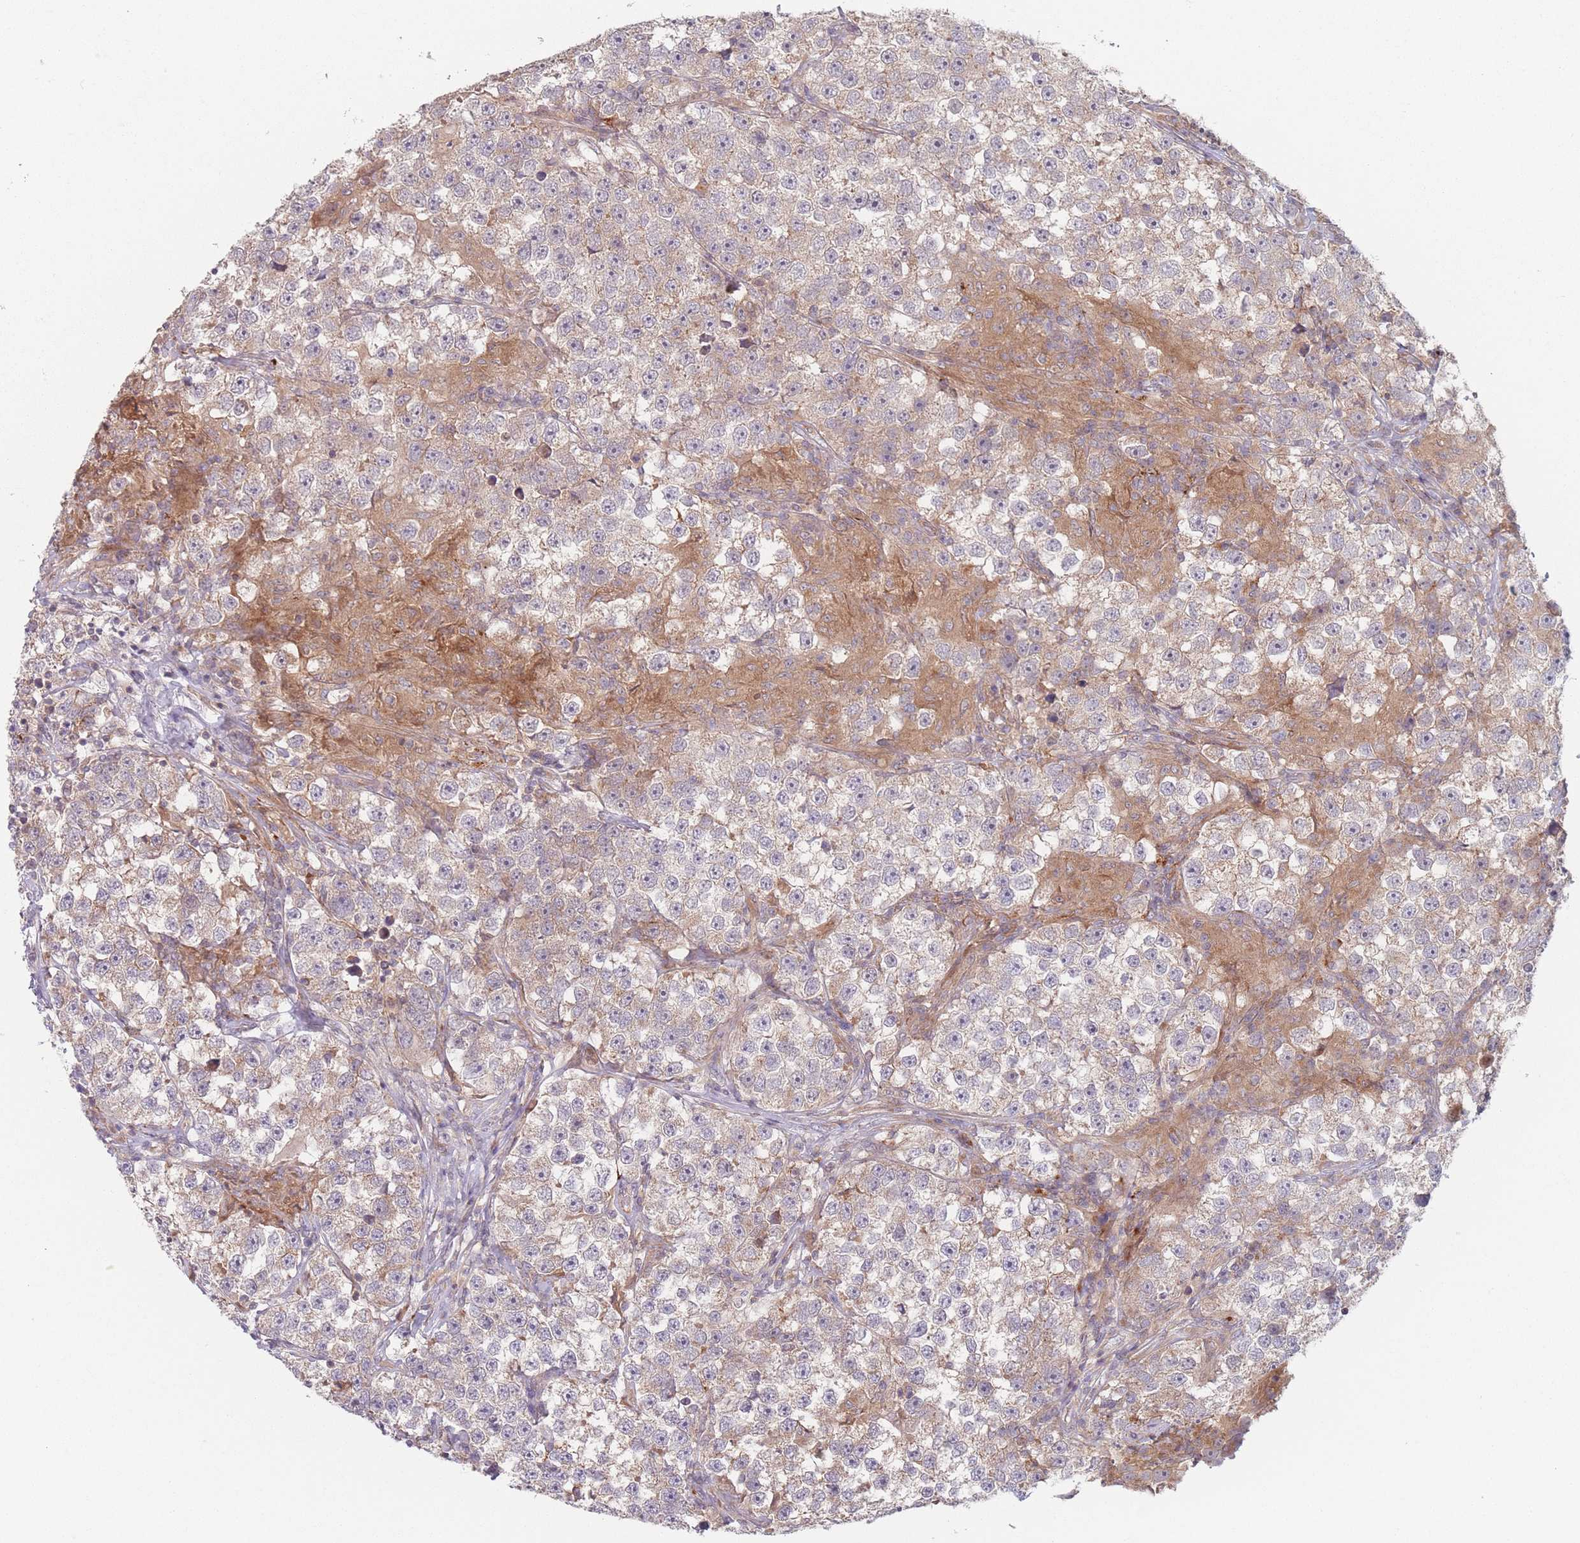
{"staining": {"intensity": "weak", "quantity": "25%-75%", "location": "cytoplasmic/membranous"}, "tissue": "testis cancer", "cell_type": "Tumor cells", "image_type": "cancer", "snomed": [{"axis": "morphology", "description": "Seminoma, NOS"}, {"axis": "topography", "description": "Testis"}], "caption": "Immunohistochemistry micrograph of human testis seminoma stained for a protein (brown), which demonstrates low levels of weak cytoplasmic/membranous positivity in about 25%-75% of tumor cells.", "gene": "PPM1A", "patient": {"sex": "male", "age": 46}}